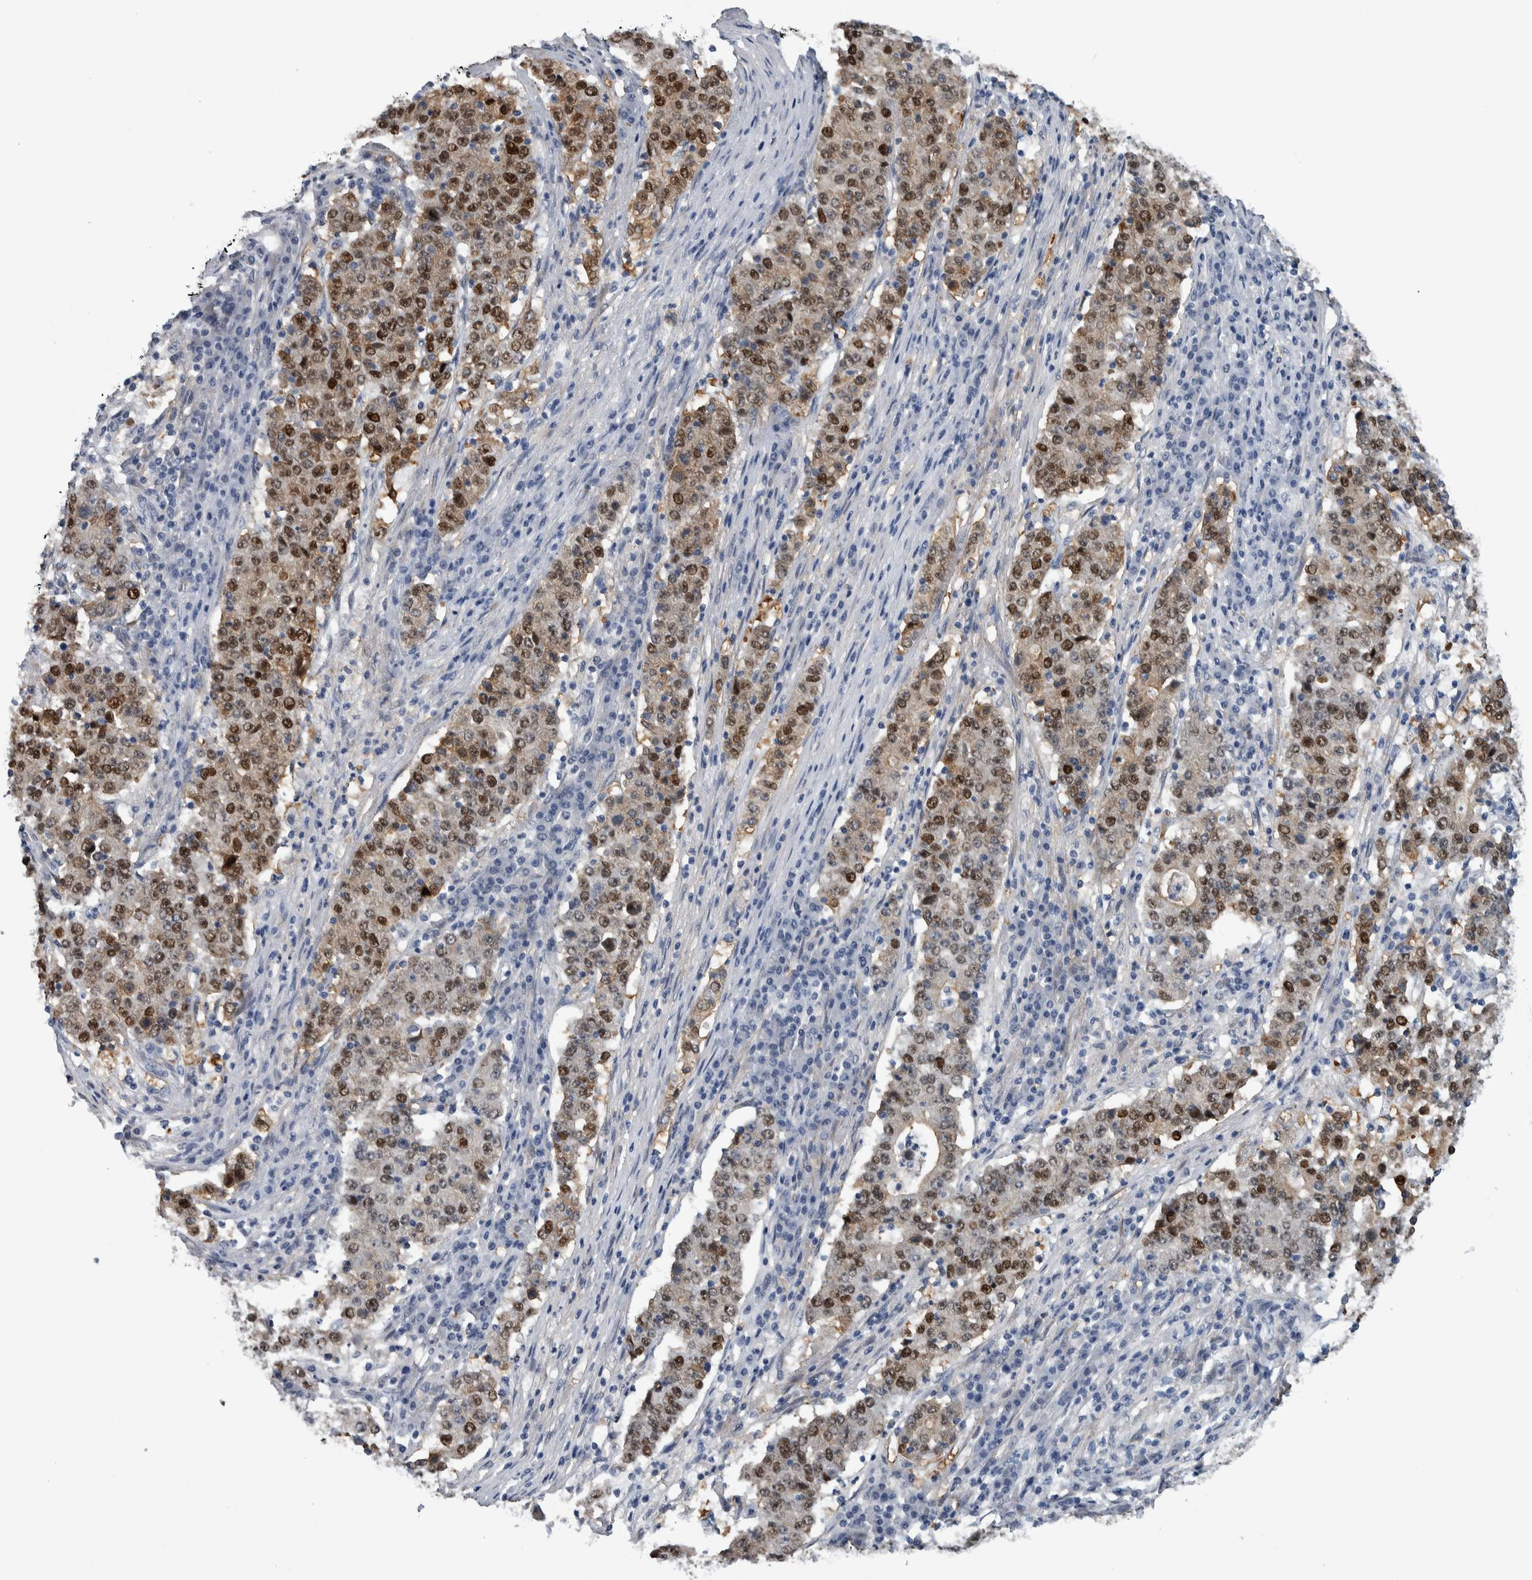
{"staining": {"intensity": "moderate", "quantity": ">75%", "location": "cytoplasmic/membranous,nuclear"}, "tissue": "stomach cancer", "cell_type": "Tumor cells", "image_type": "cancer", "snomed": [{"axis": "morphology", "description": "Adenocarcinoma, NOS"}, {"axis": "topography", "description": "Stomach"}], "caption": "A high-resolution image shows immunohistochemistry staining of adenocarcinoma (stomach), which exhibits moderate cytoplasmic/membranous and nuclear staining in approximately >75% of tumor cells. The staining was performed using DAB (3,3'-diaminobenzidine) to visualize the protein expression in brown, while the nuclei were stained in blue with hematoxylin (Magnification: 20x).", "gene": "COL14A1", "patient": {"sex": "male", "age": 59}}